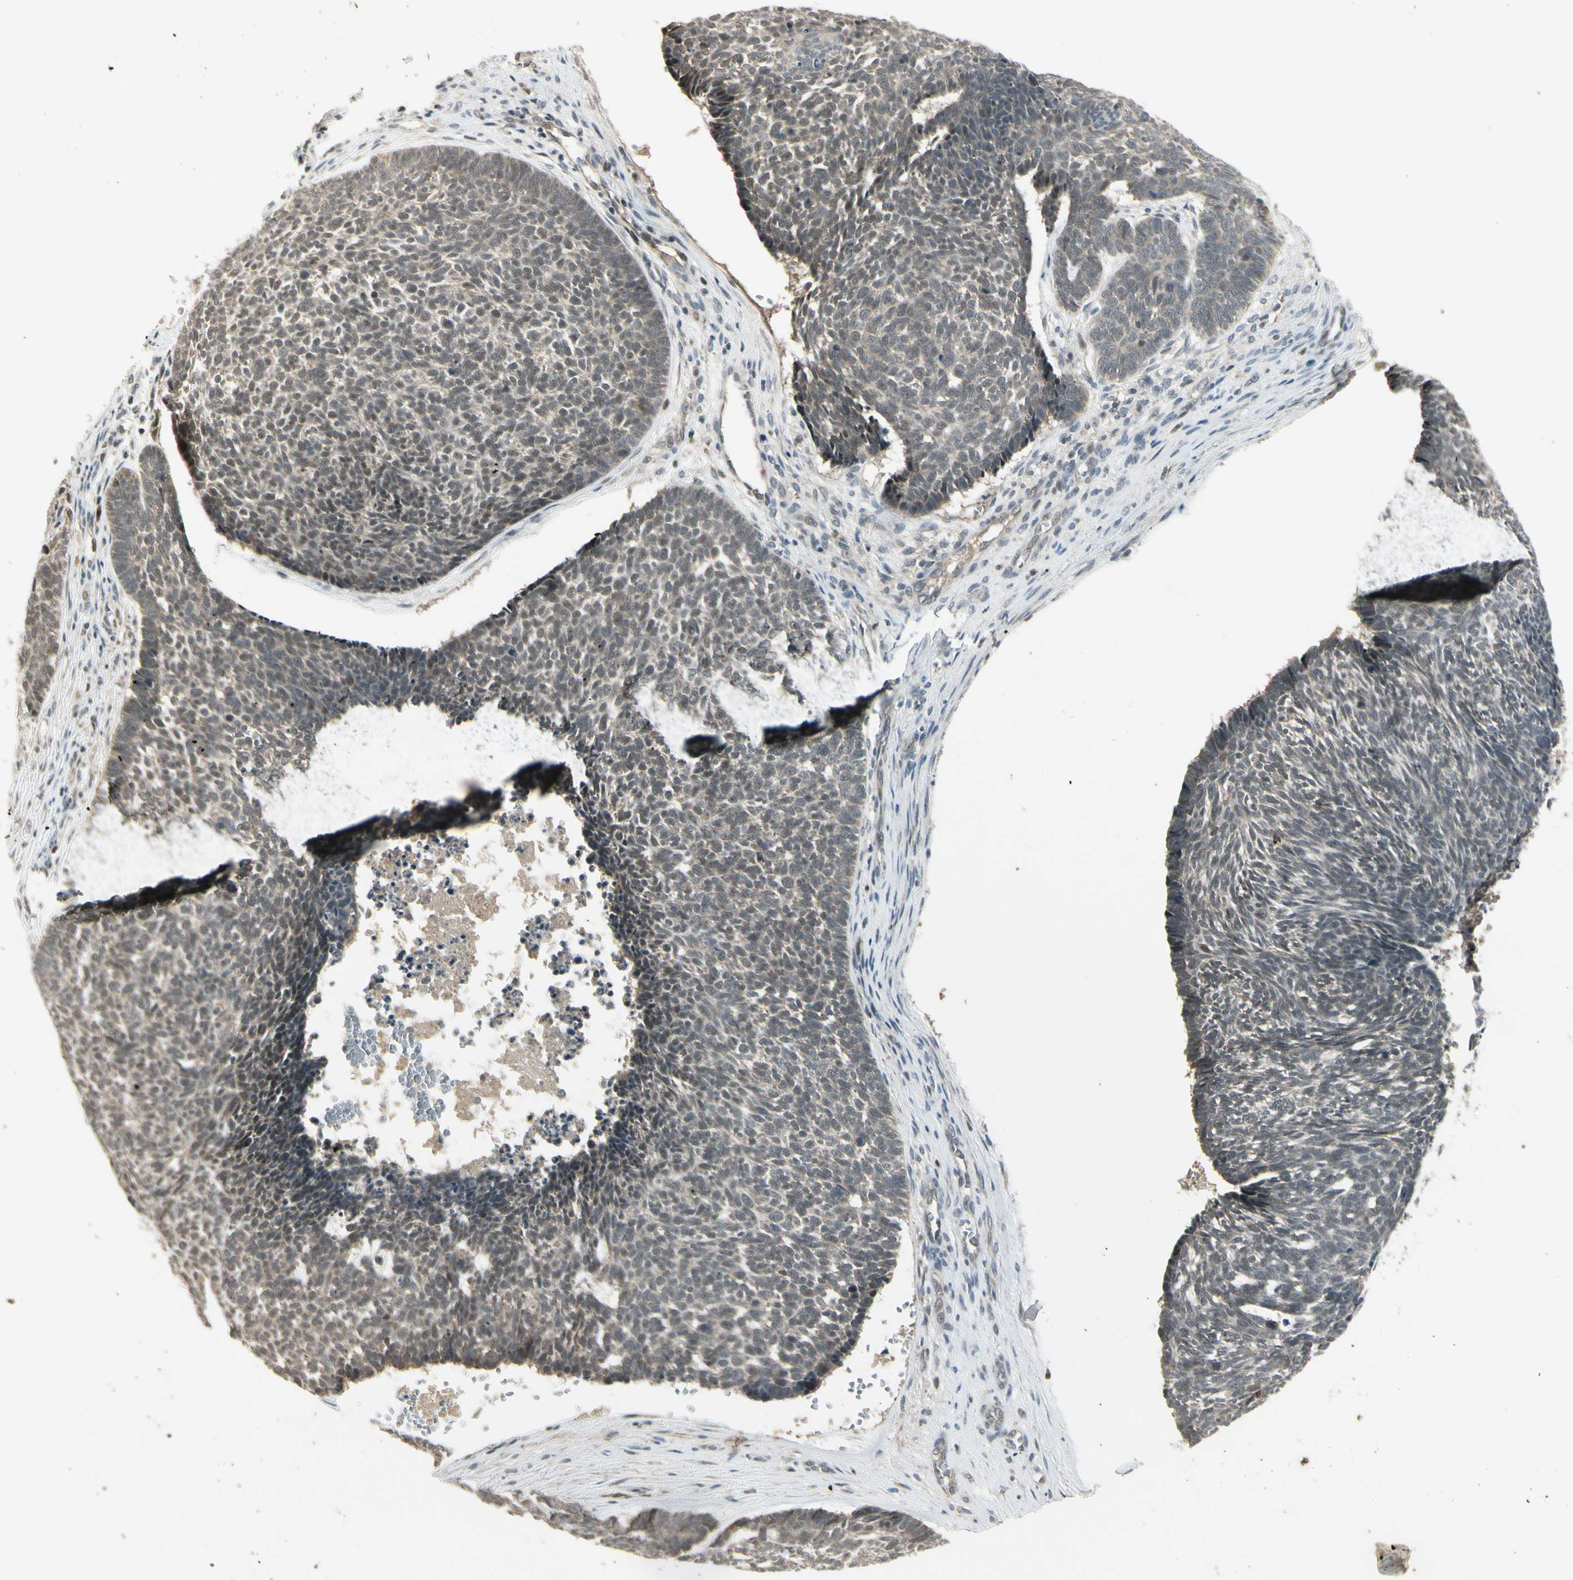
{"staining": {"intensity": "weak", "quantity": "<25%", "location": "cytoplasmic/membranous"}, "tissue": "skin cancer", "cell_type": "Tumor cells", "image_type": "cancer", "snomed": [{"axis": "morphology", "description": "Basal cell carcinoma"}, {"axis": "topography", "description": "Skin"}], "caption": "This is an immunohistochemistry (IHC) histopathology image of skin cancer. There is no staining in tumor cells.", "gene": "CDK11A", "patient": {"sex": "male", "age": 84}}